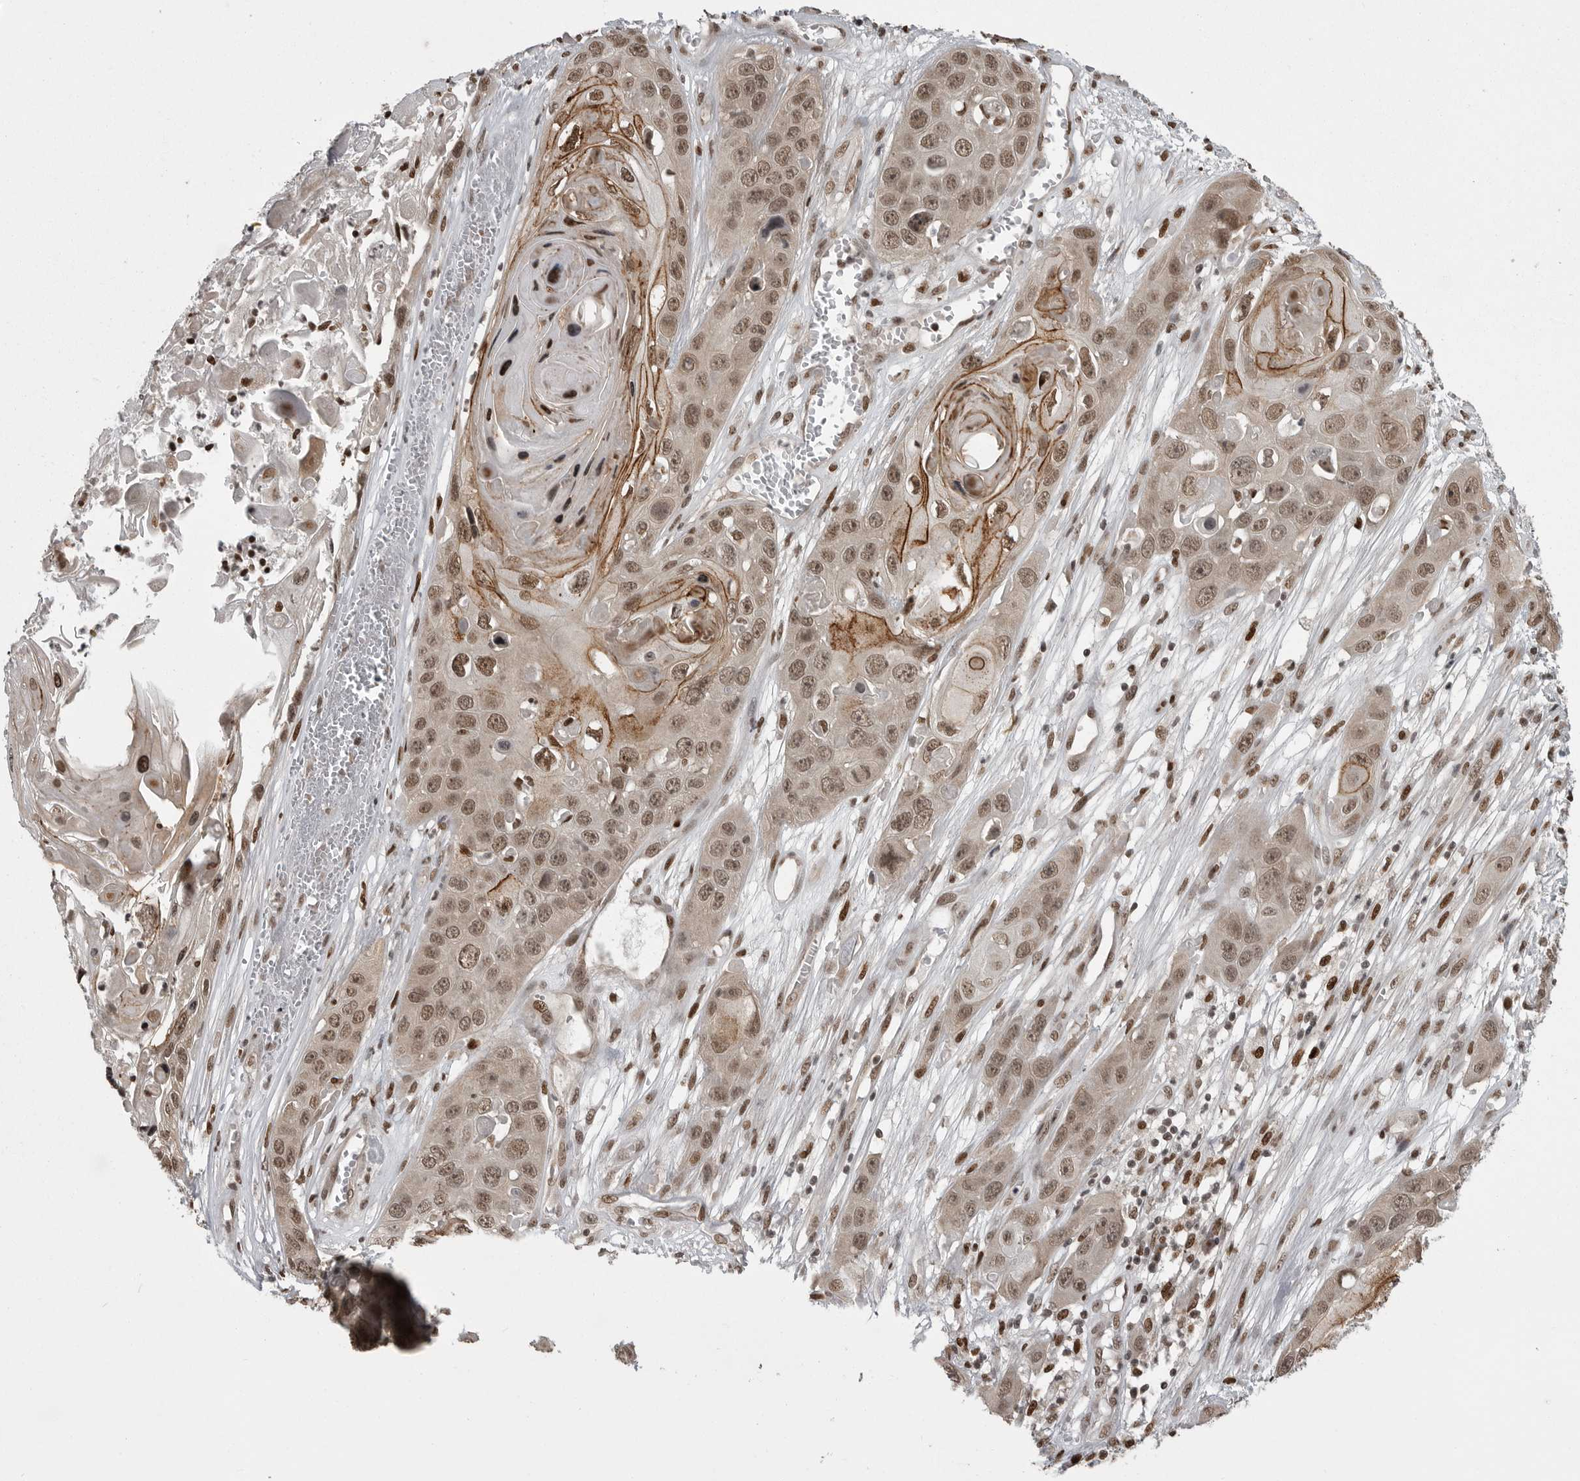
{"staining": {"intensity": "moderate", "quantity": ">75%", "location": "nuclear"}, "tissue": "skin cancer", "cell_type": "Tumor cells", "image_type": "cancer", "snomed": [{"axis": "morphology", "description": "Squamous cell carcinoma, NOS"}, {"axis": "topography", "description": "Skin"}], "caption": "Protein staining by immunohistochemistry (IHC) reveals moderate nuclear positivity in approximately >75% of tumor cells in skin cancer (squamous cell carcinoma).", "gene": "YAF2", "patient": {"sex": "male", "age": 55}}